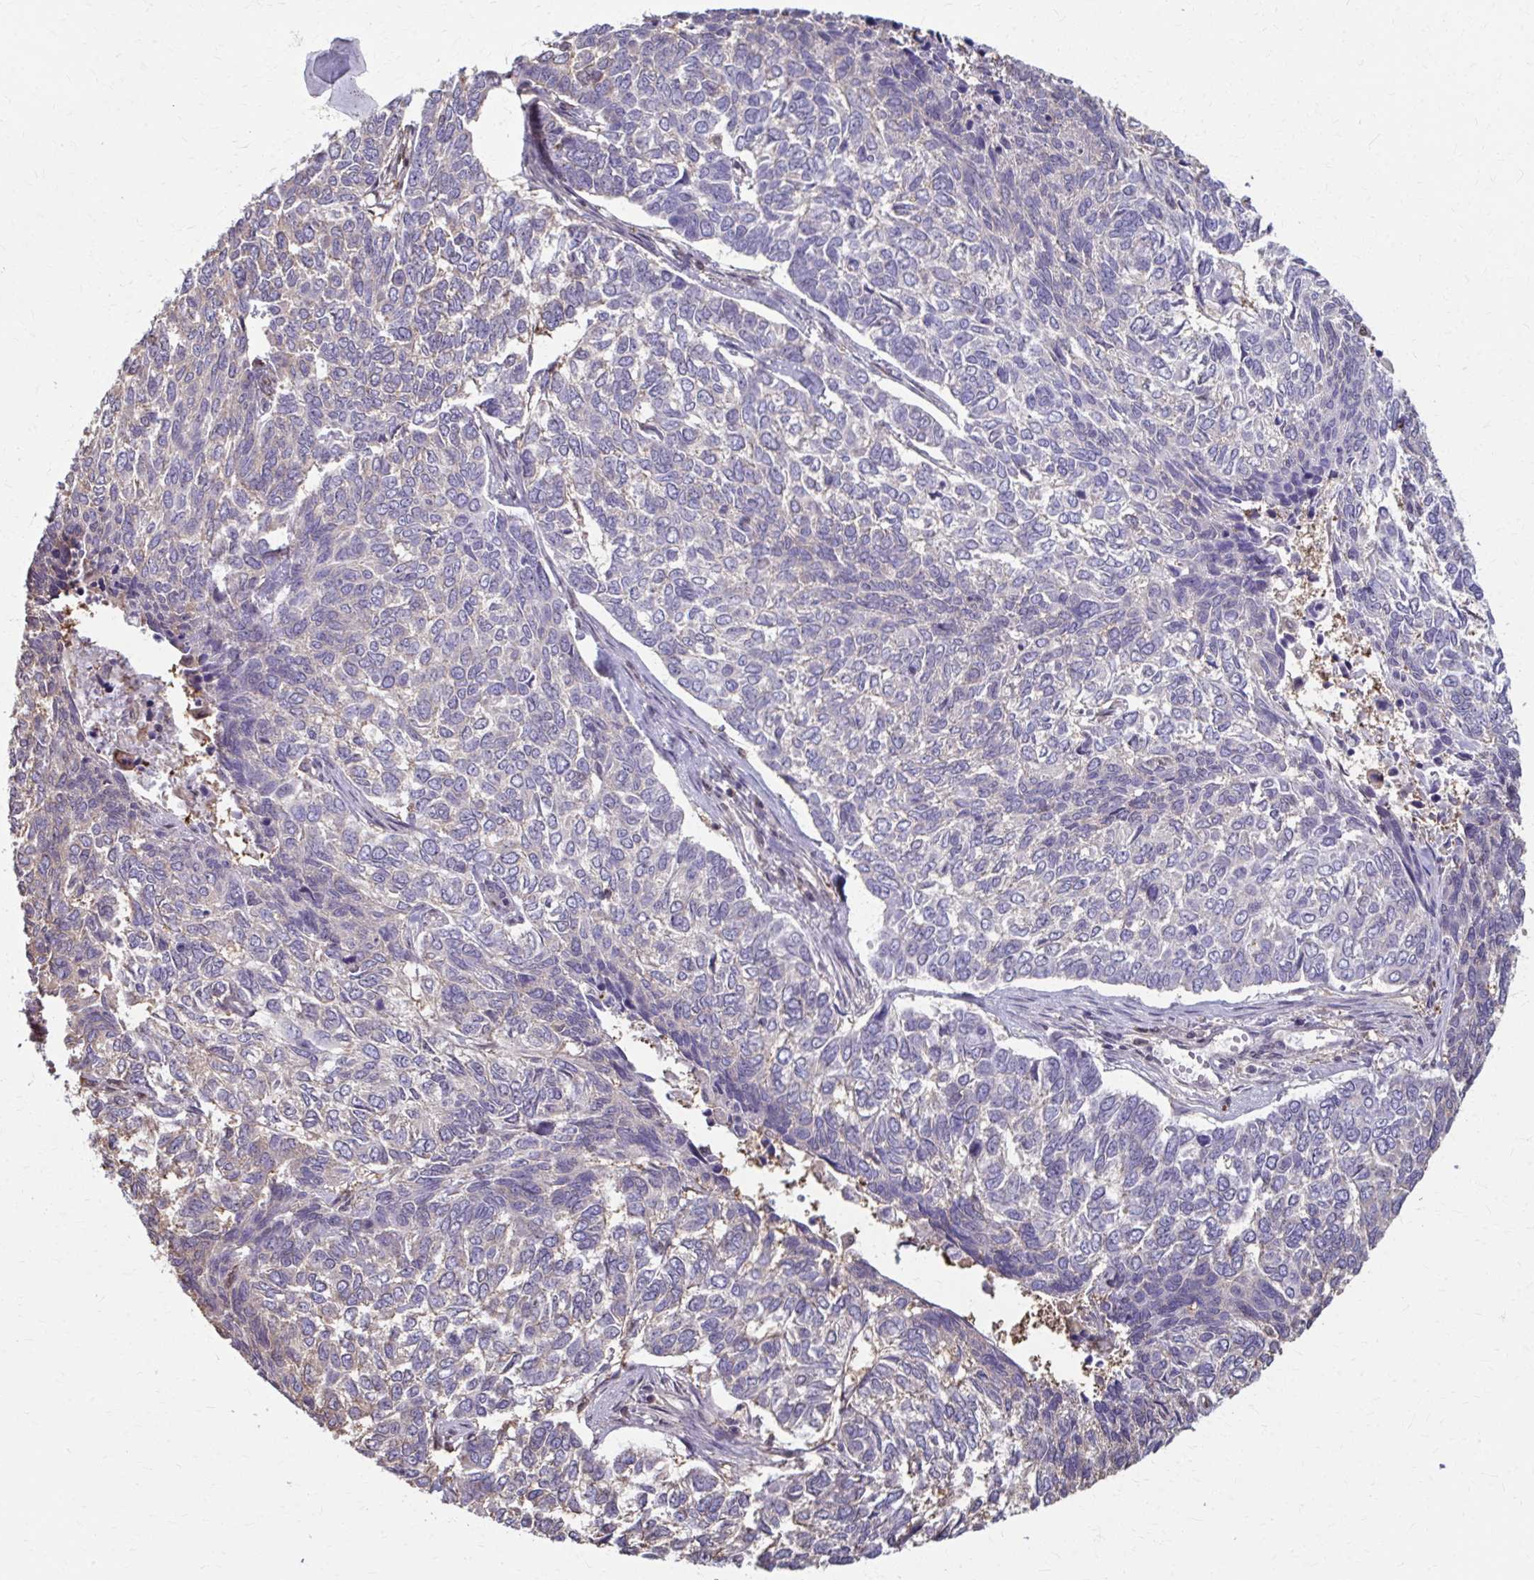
{"staining": {"intensity": "negative", "quantity": "none", "location": "none"}, "tissue": "skin cancer", "cell_type": "Tumor cells", "image_type": "cancer", "snomed": [{"axis": "morphology", "description": "Basal cell carcinoma"}, {"axis": "topography", "description": "Skin"}], "caption": "This is a image of immunohistochemistry staining of skin cancer, which shows no staining in tumor cells.", "gene": "ING4", "patient": {"sex": "female", "age": 65}}